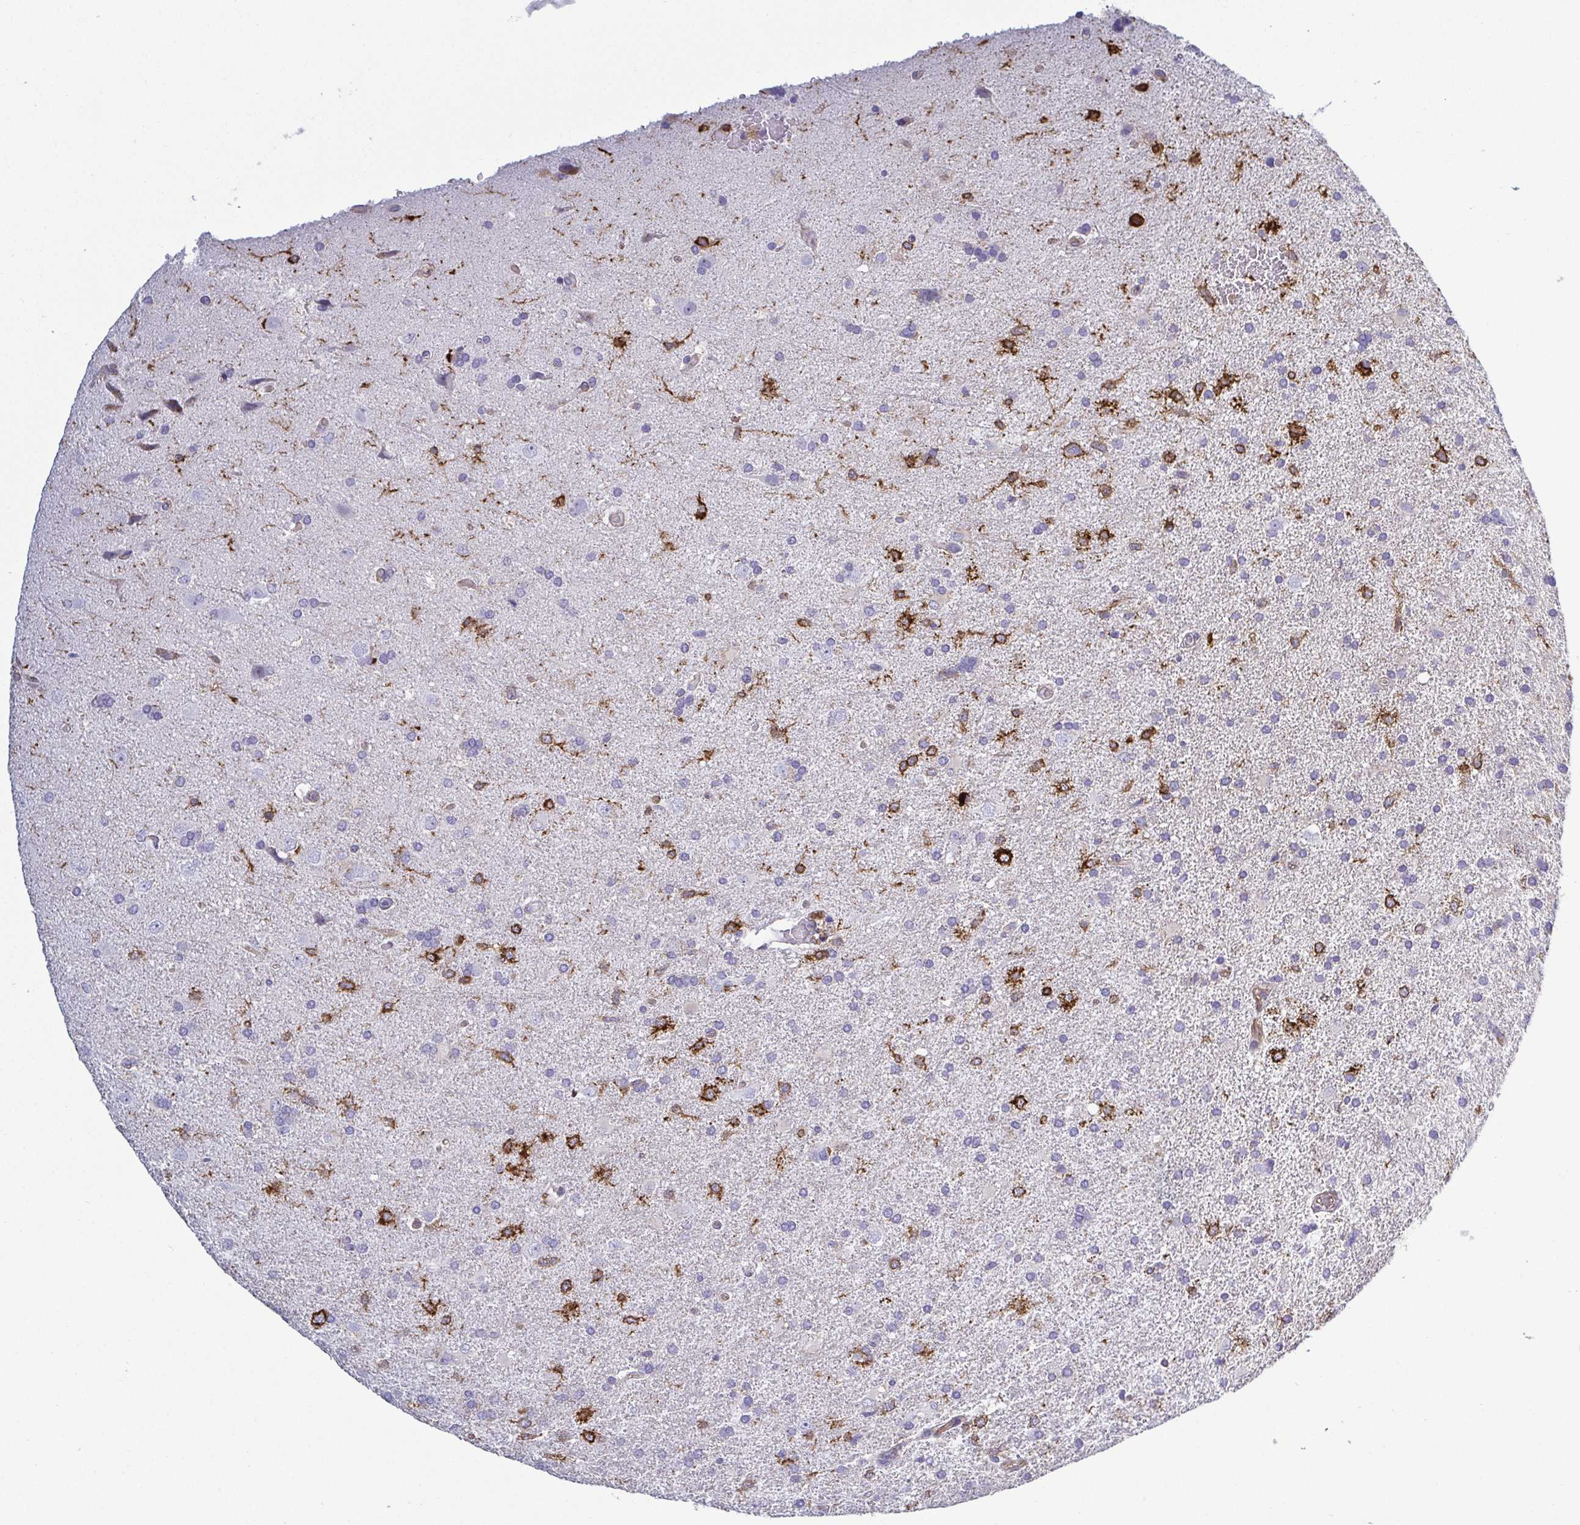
{"staining": {"intensity": "strong", "quantity": "<25%", "location": "cytoplasmic/membranous"}, "tissue": "glioma", "cell_type": "Tumor cells", "image_type": "cancer", "snomed": [{"axis": "morphology", "description": "Glioma, malignant, High grade"}, {"axis": "topography", "description": "Brain"}], "caption": "High-grade glioma (malignant) stained with a protein marker displays strong staining in tumor cells.", "gene": "LIMA1", "patient": {"sex": "male", "age": 68}}